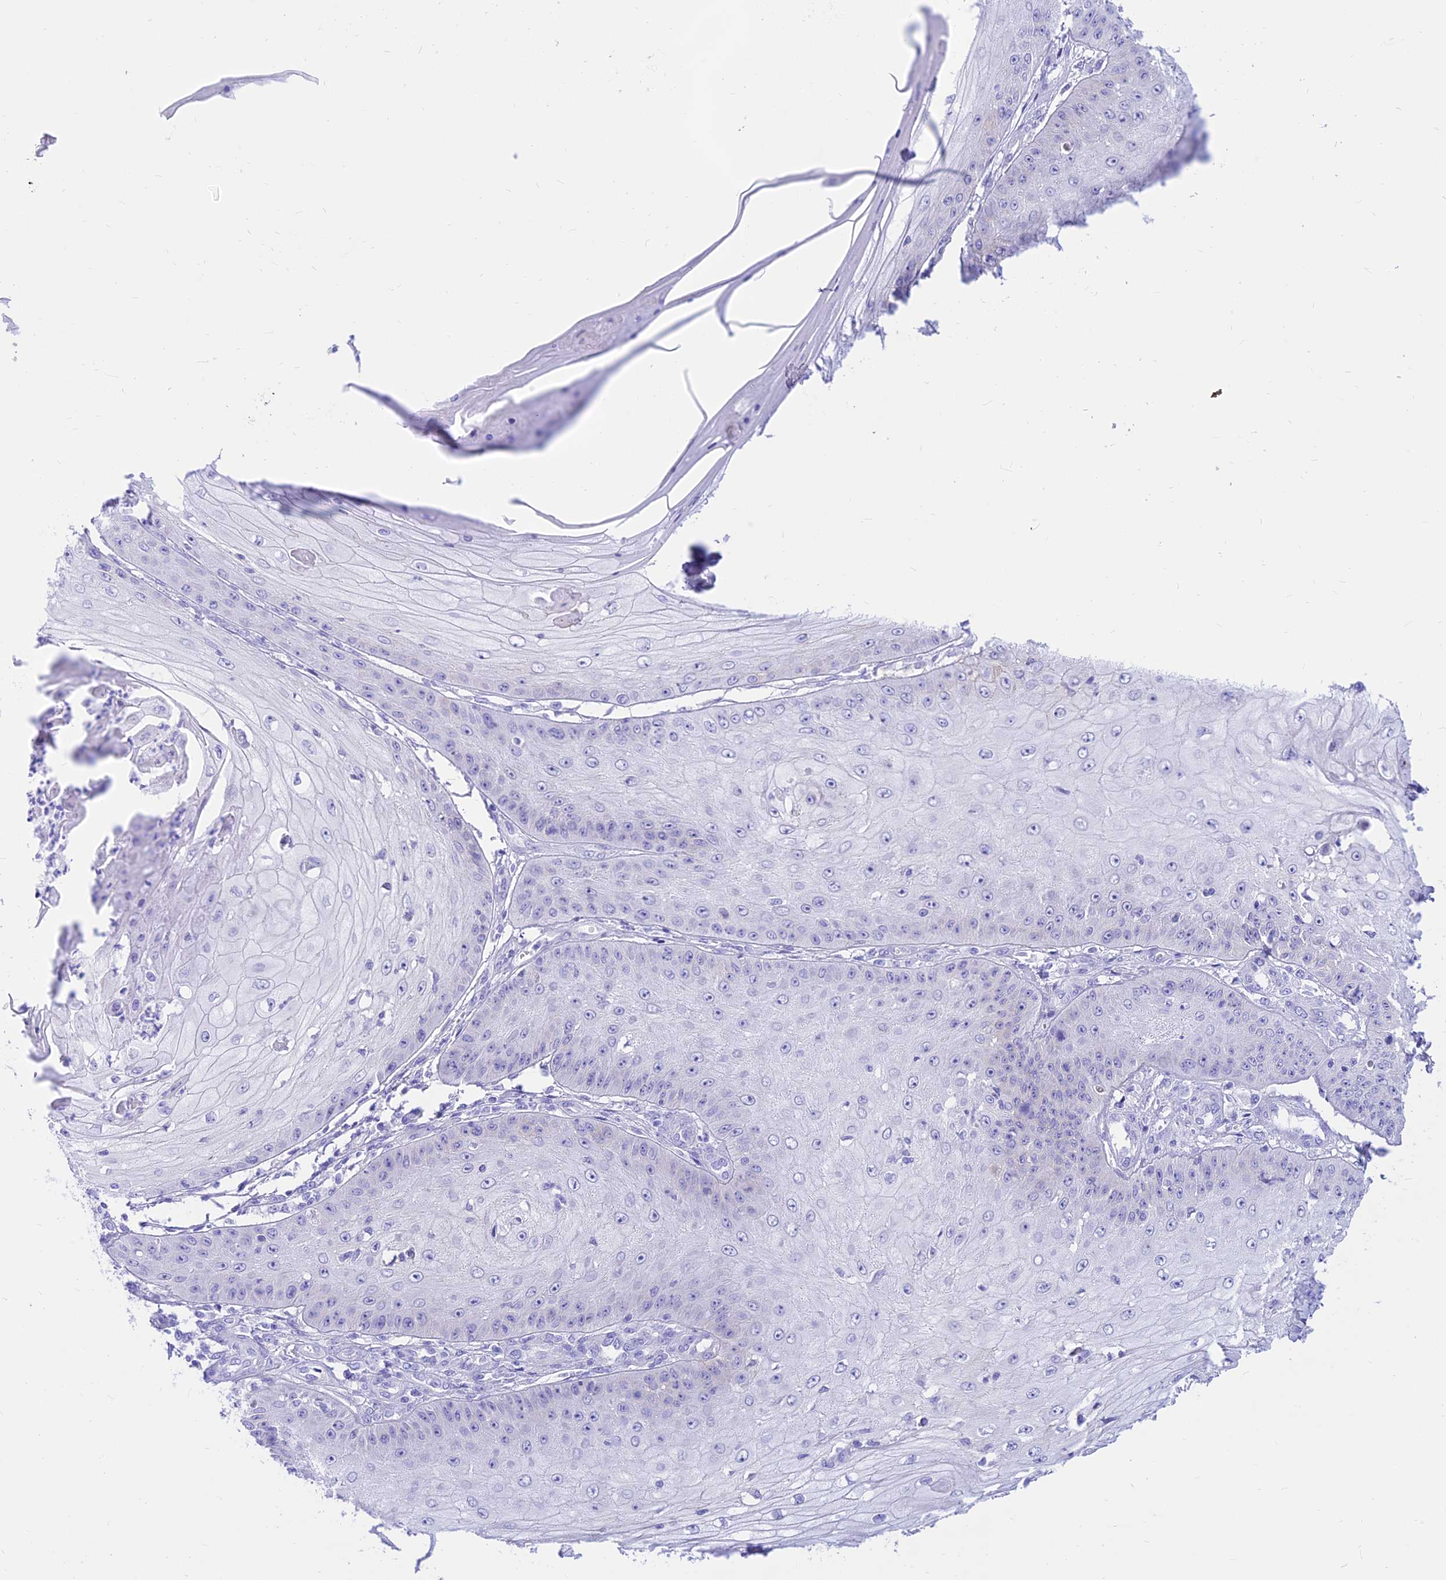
{"staining": {"intensity": "negative", "quantity": "none", "location": "none"}, "tissue": "skin cancer", "cell_type": "Tumor cells", "image_type": "cancer", "snomed": [{"axis": "morphology", "description": "Squamous cell carcinoma, NOS"}, {"axis": "topography", "description": "Skin"}], "caption": "This is an immunohistochemistry histopathology image of human skin squamous cell carcinoma. There is no positivity in tumor cells.", "gene": "PRNP", "patient": {"sex": "male", "age": 70}}